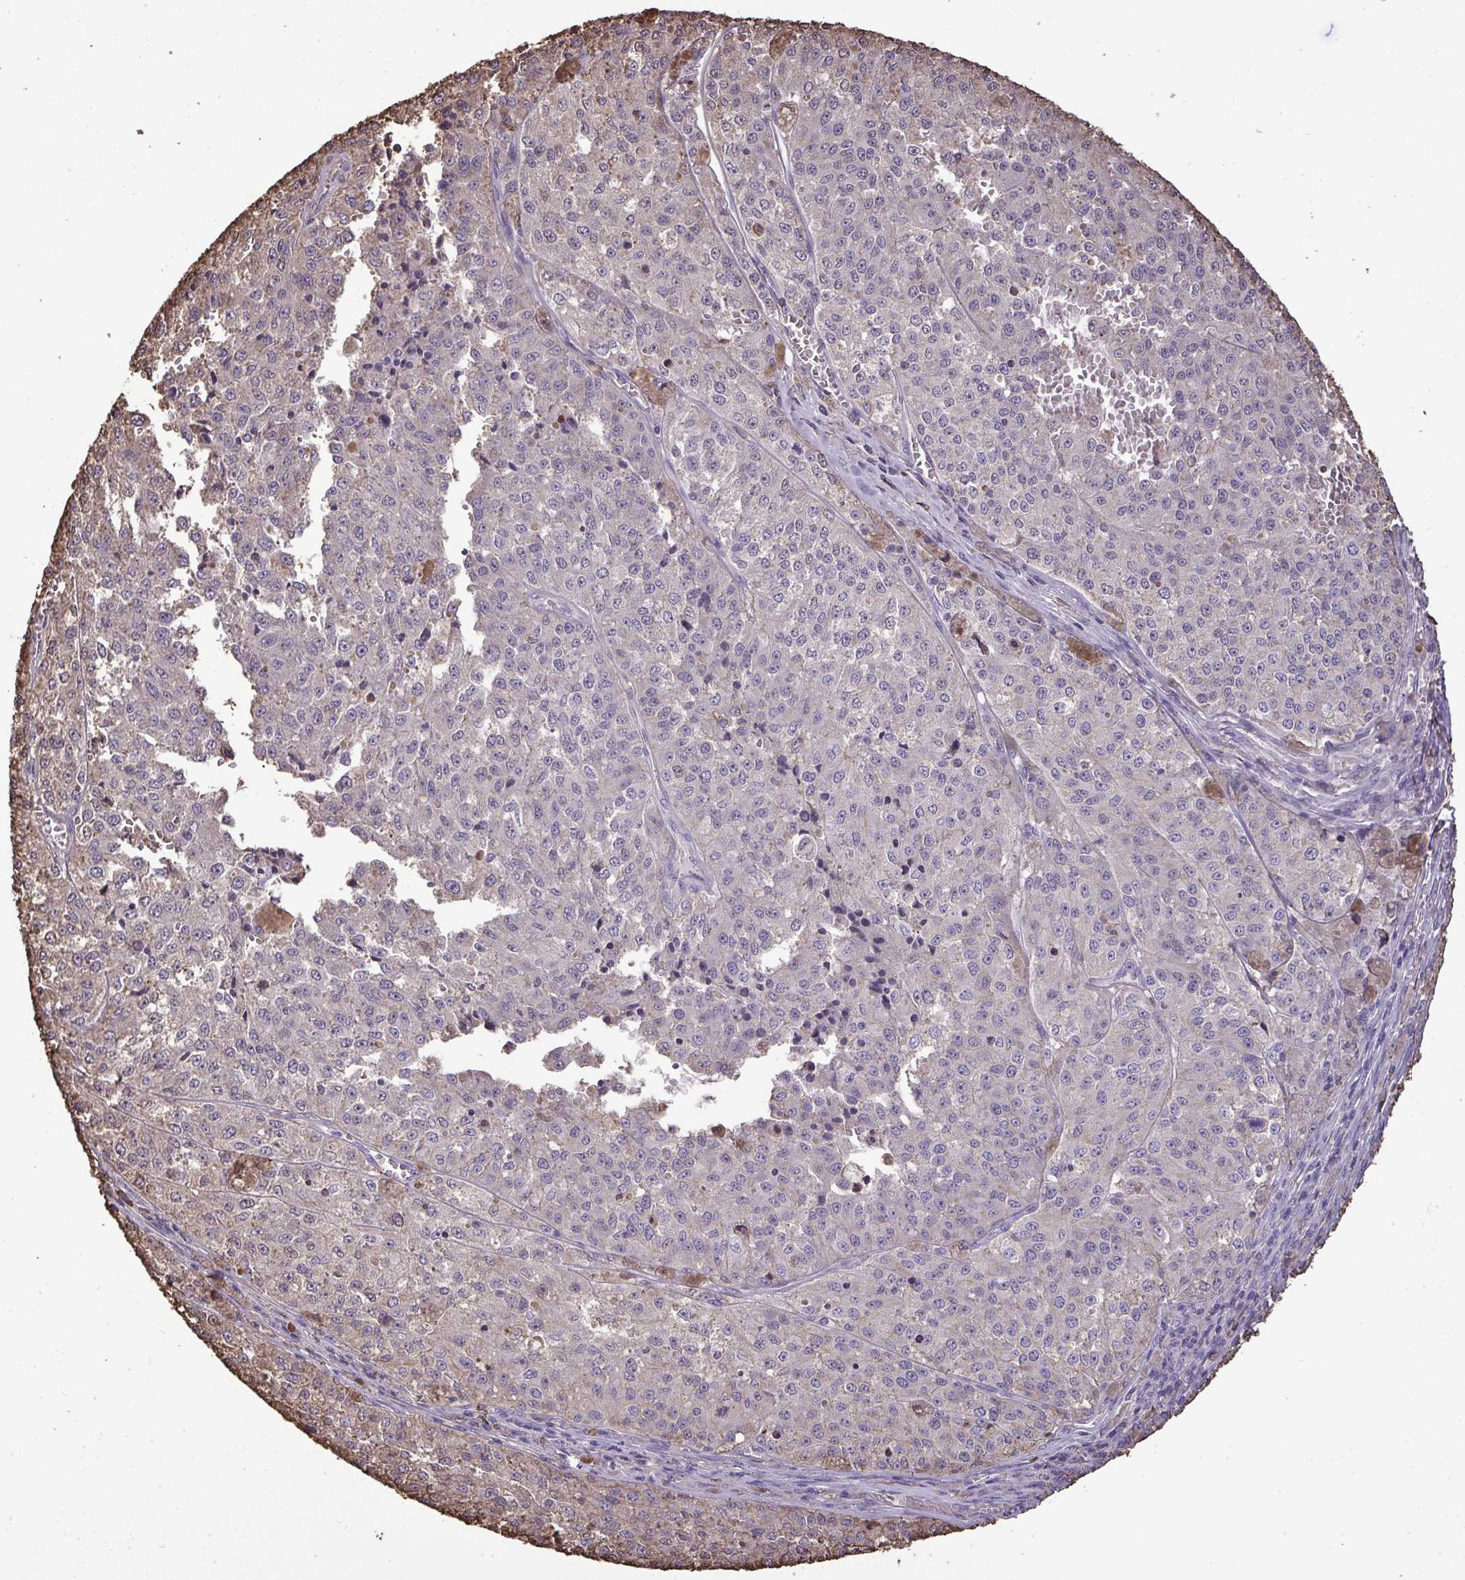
{"staining": {"intensity": "negative", "quantity": "none", "location": "none"}, "tissue": "melanoma", "cell_type": "Tumor cells", "image_type": "cancer", "snomed": [{"axis": "morphology", "description": "Malignant melanoma, Metastatic site"}, {"axis": "topography", "description": "Lymph node"}], "caption": "Protein analysis of melanoma demonstrates no significant positivity in tumor cells.", "gene": "ANXA5", "patient": {"sex": "female", "age": 64}}